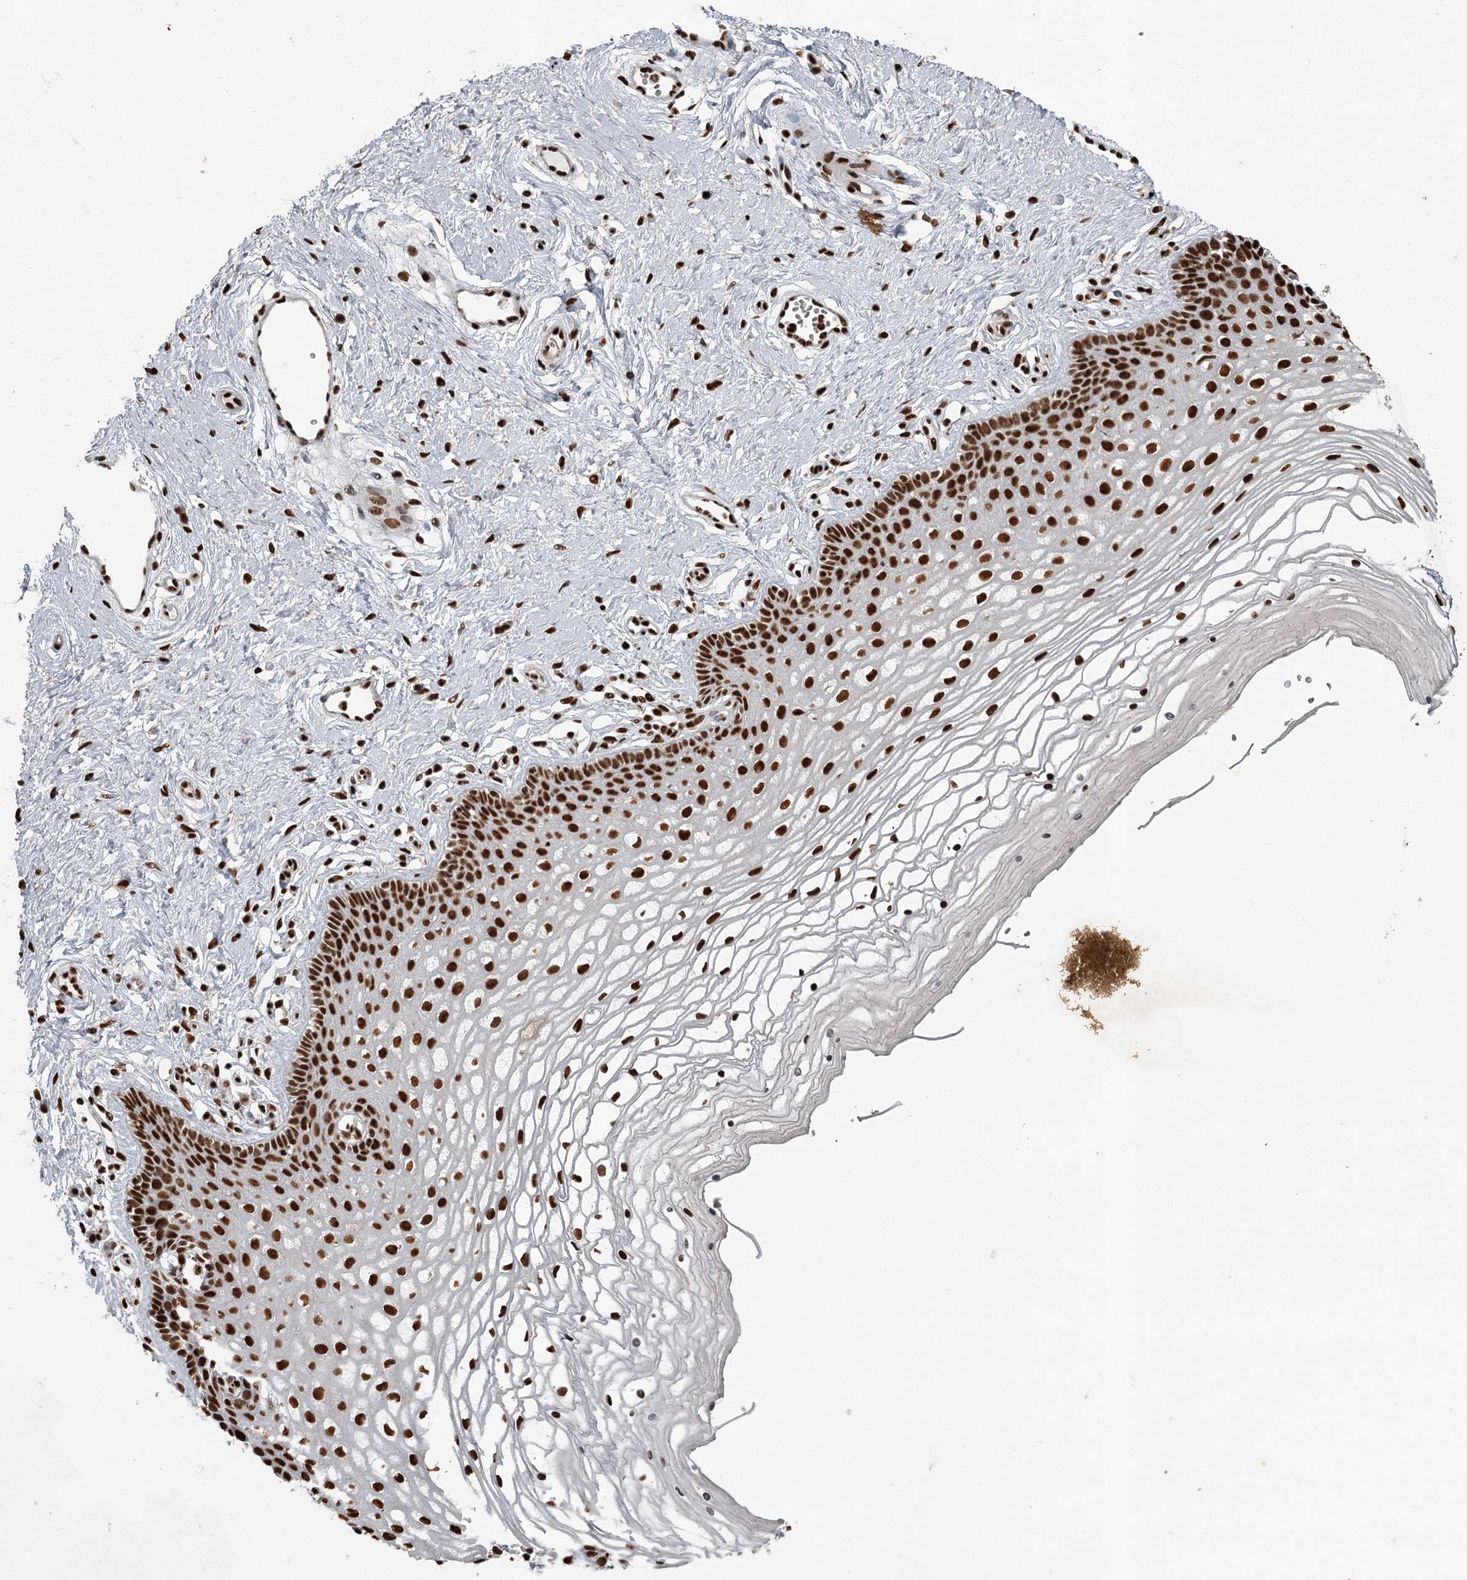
{"staining": {"intensity": "strong", "quantity": ">75%", "location": "nuclear"}, "tissue": "vagina", "cell_type": "Squamous epithelial cells", "image_type": "normal", "snomed": [{"axis": "morphology", "description": "Normal tissue, NOS"}, {"axis": "topography", "description": "Vagina"}], "caption": "DAB (3,3'-diaminobenzidine) immunohistochemical staining of normal vagina shows strong nuclear protein positivity in approximately >75% of squamous epithelial cells.", "gene": "RBBP7", "patient": {"sex": "female", "age": 46}}